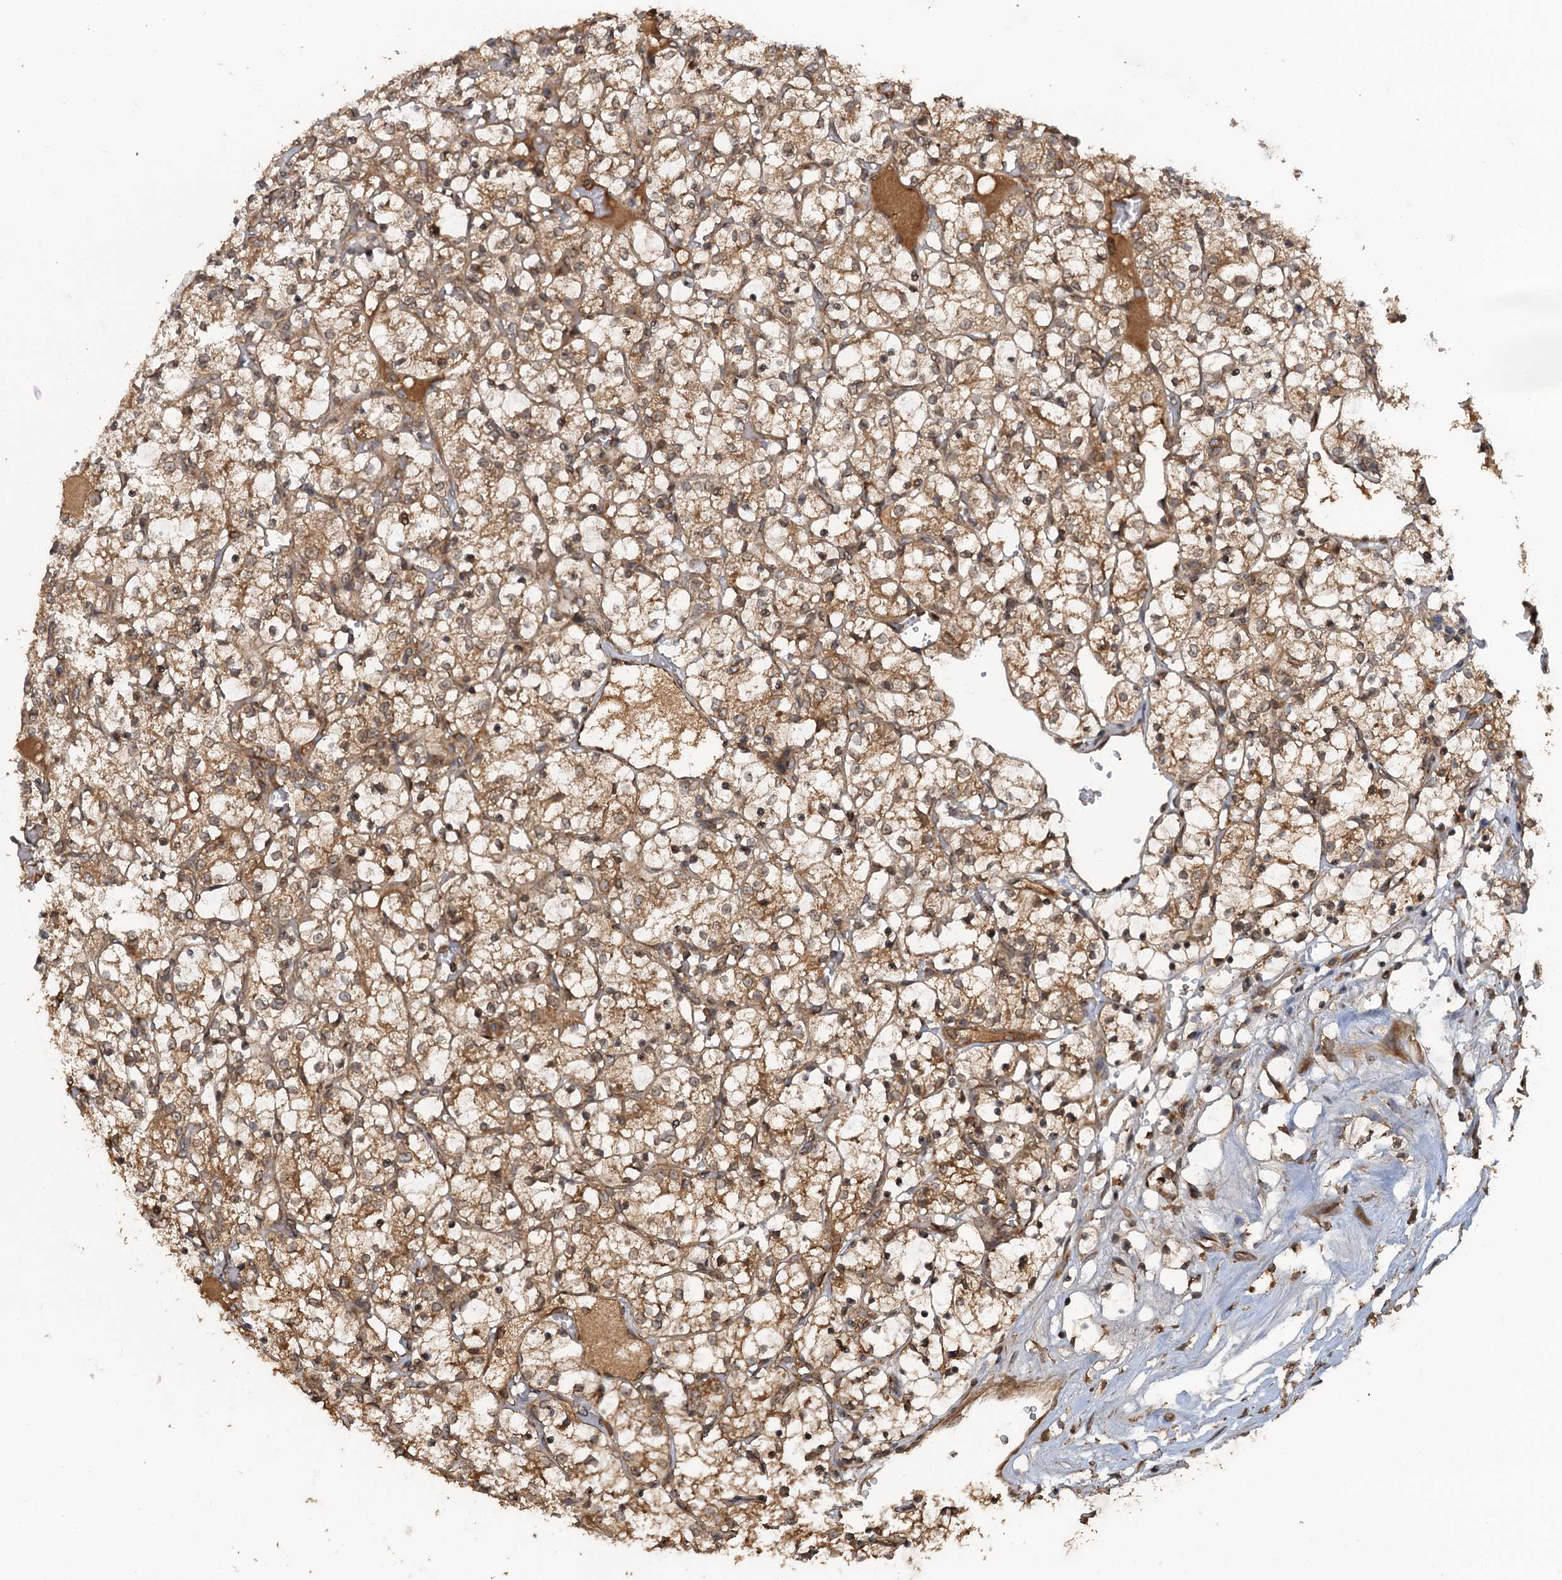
{"staining": {"intensity": "moderate", "quantity": ">75%", "location": "cytoplasmic/membranous"}, "tissue": "renal cancer", "cell_type": "Tumor cells", "image_type": "cancer", "snomed": [{"axis": "morphology", "description": "Adenocarcinoma, NOS"}, {"axis": "topography", "description": "Kidney"}], "caption": "A photomicrograph of human renal cancer (adenocarcinoma) stained for a protein demonstrates moderate cytoplasmic/membranous brown staining in tumor cells. Nuclei are stained in blue.", "gene": "GLE1", "patient": {"sex": "female", "age": 69}}